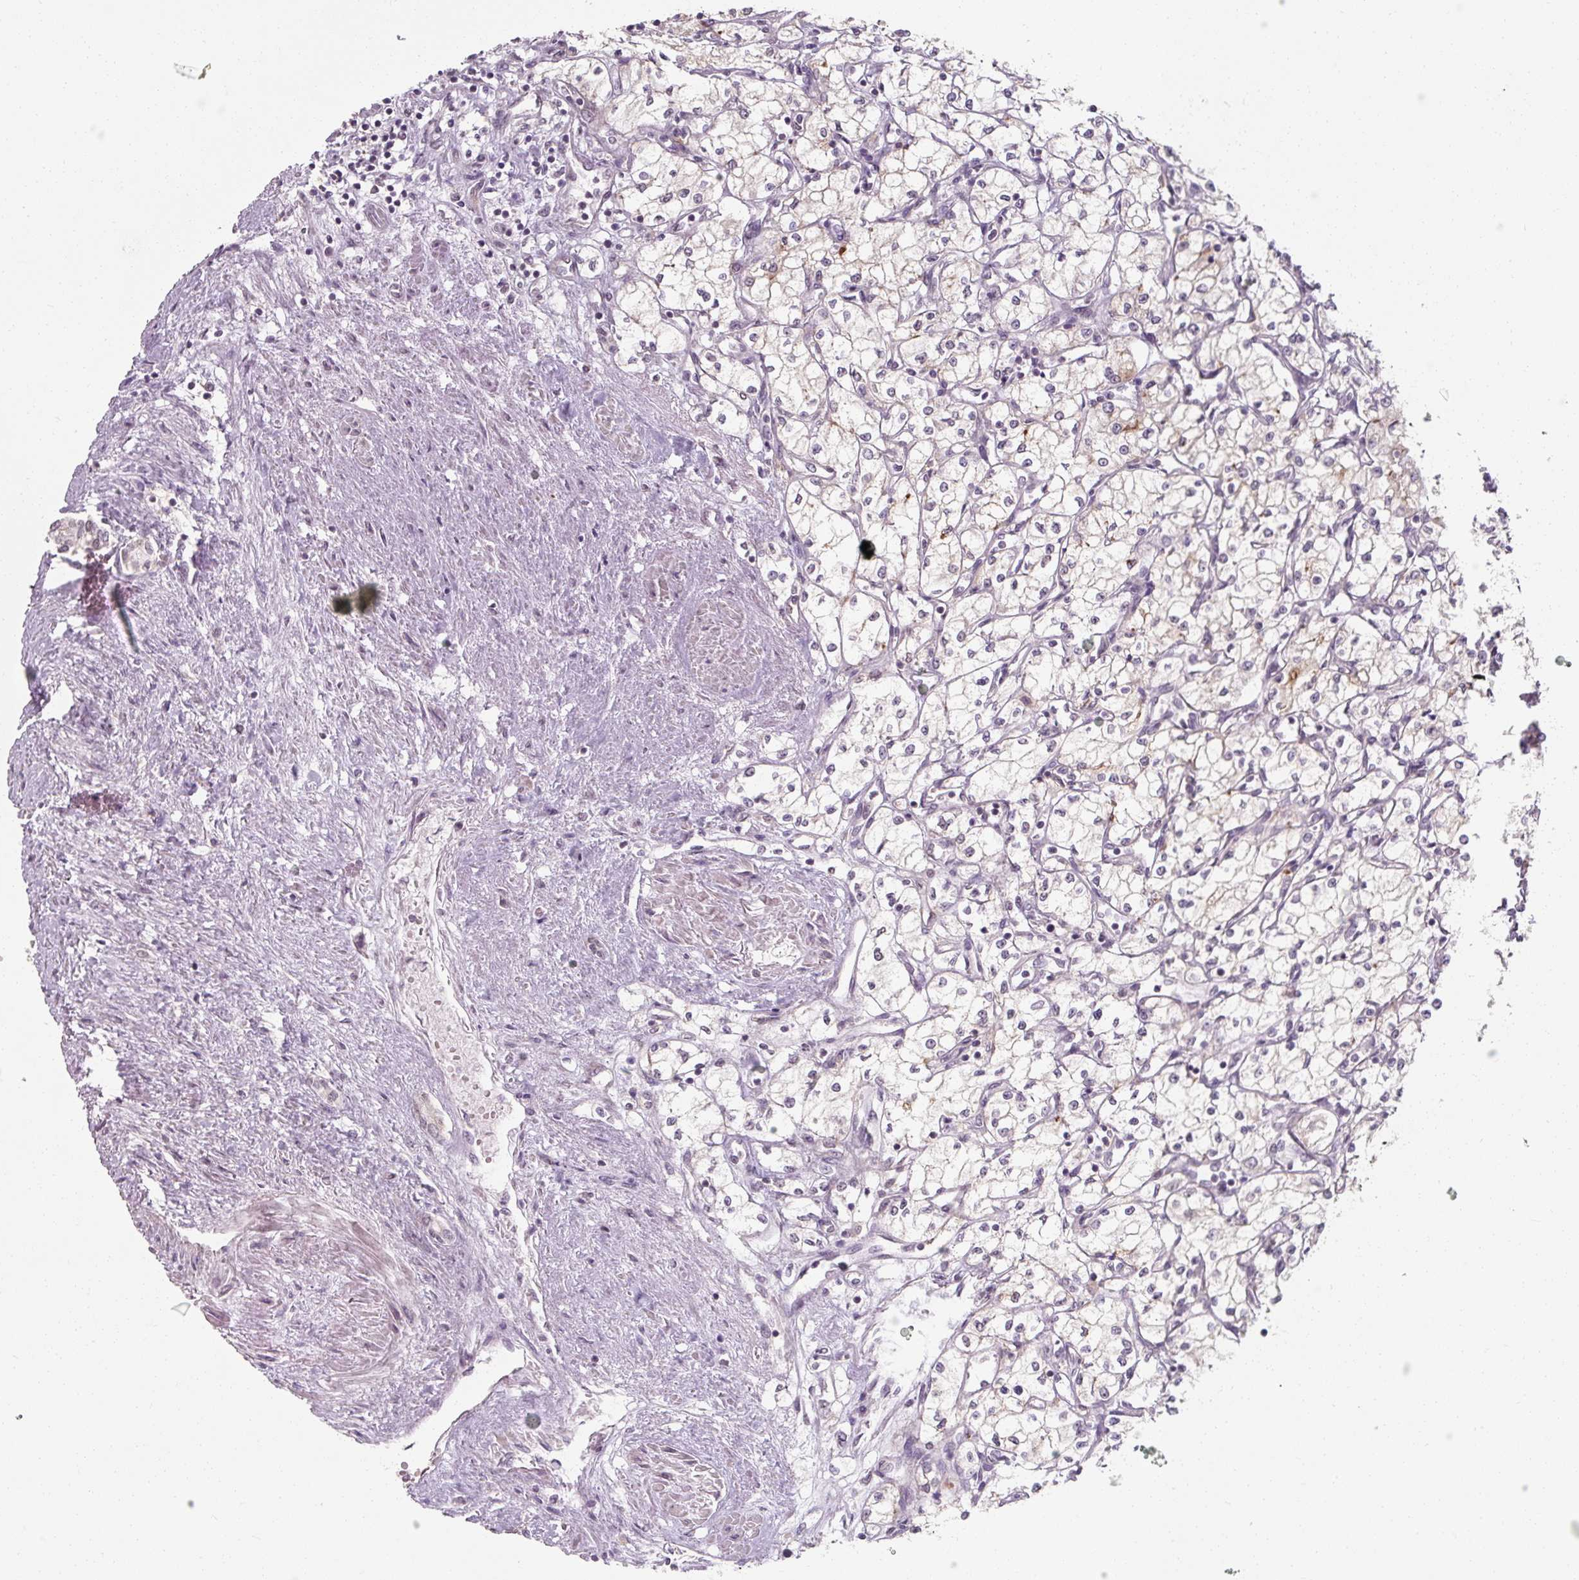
{"staining": {"intensity": "negative", "quantity": "none", "location": "none"}, "tissue": "renal cancer", "cell_type": "Tumor cells", "image_type": "cancer", "snomed": [{"axis": "morphology", "description": "Adenocarcinoma, NOS"}, {"axis": "topography", "description": "Kidney"}], "caption": "High magnification brightfield microscopy of renal adenocarcinoma stained with DAB (3,3'-diaminobenzidine) (brown) and counterstained with hematoxylin (blue): tumor cells show no significant staining. (Immunohistochemistry, brightfield microscopy, high magnification).", "gene": "ZFTRAF1", "patient": {"sex": "male", "age": 59}}